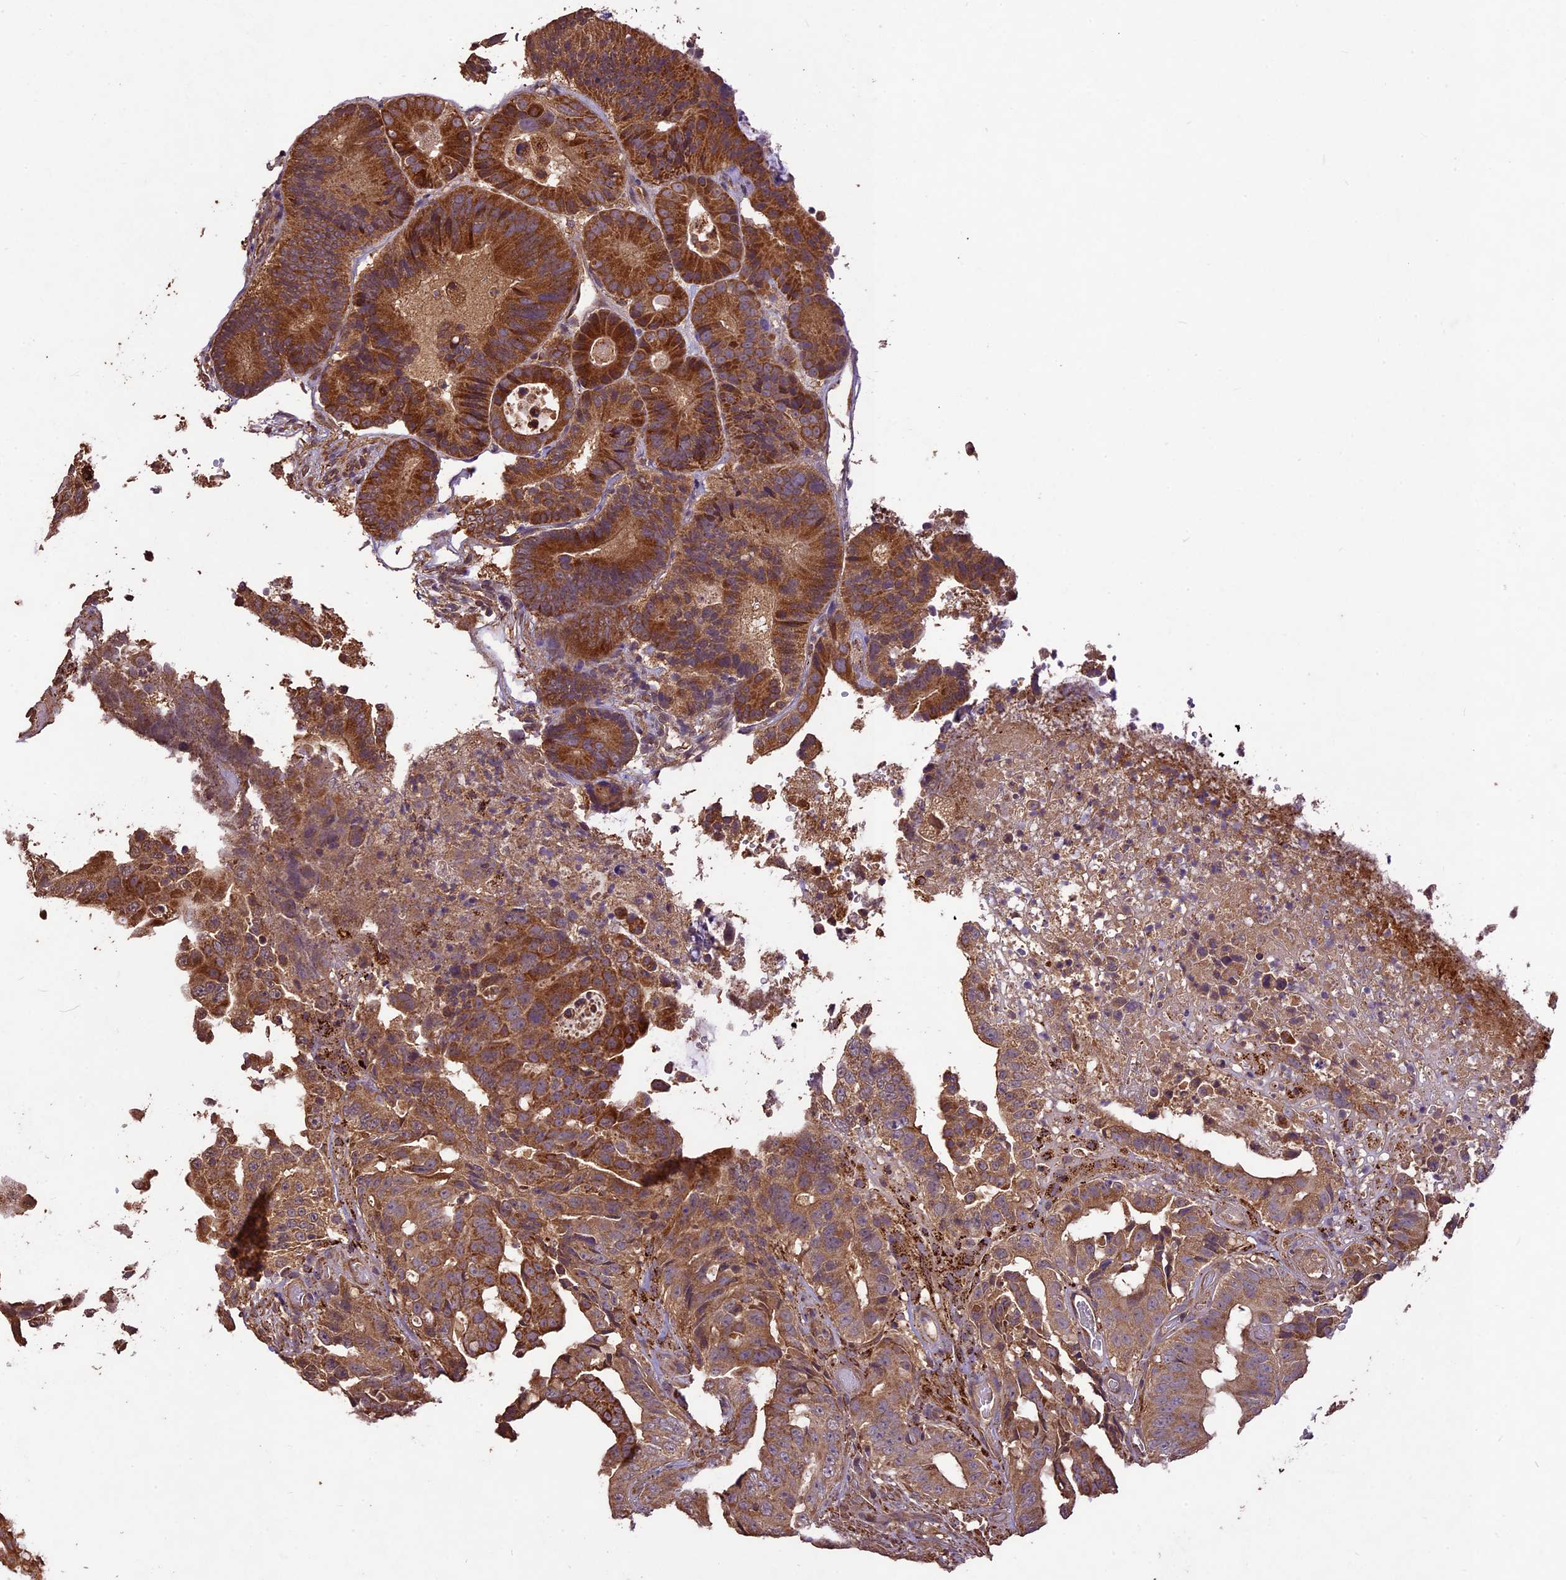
{"staining": {"intensity": "moderate", "quantity": ">75%", "location": "cytoplasmic/membranous"}, "tissue": "colorectal cancer", "cell_type": "Tumor cells", "image_type": "cancer", "snomed": [{"axis": "morphology", "description": "Adenocarcinoma, NOS"}, {"axis": "topography", "description": "Colon"}], "caption": "Immunohistochemistry (IHC) image of human colorectal cancer stained for a protein (brown), which exhibits medium levels of moderate cytoplasmic/membranous positivity in approximately >75% of tumor cells.", "gene": "CRLF1", "patient": {"sex": "male", "age": 83}}